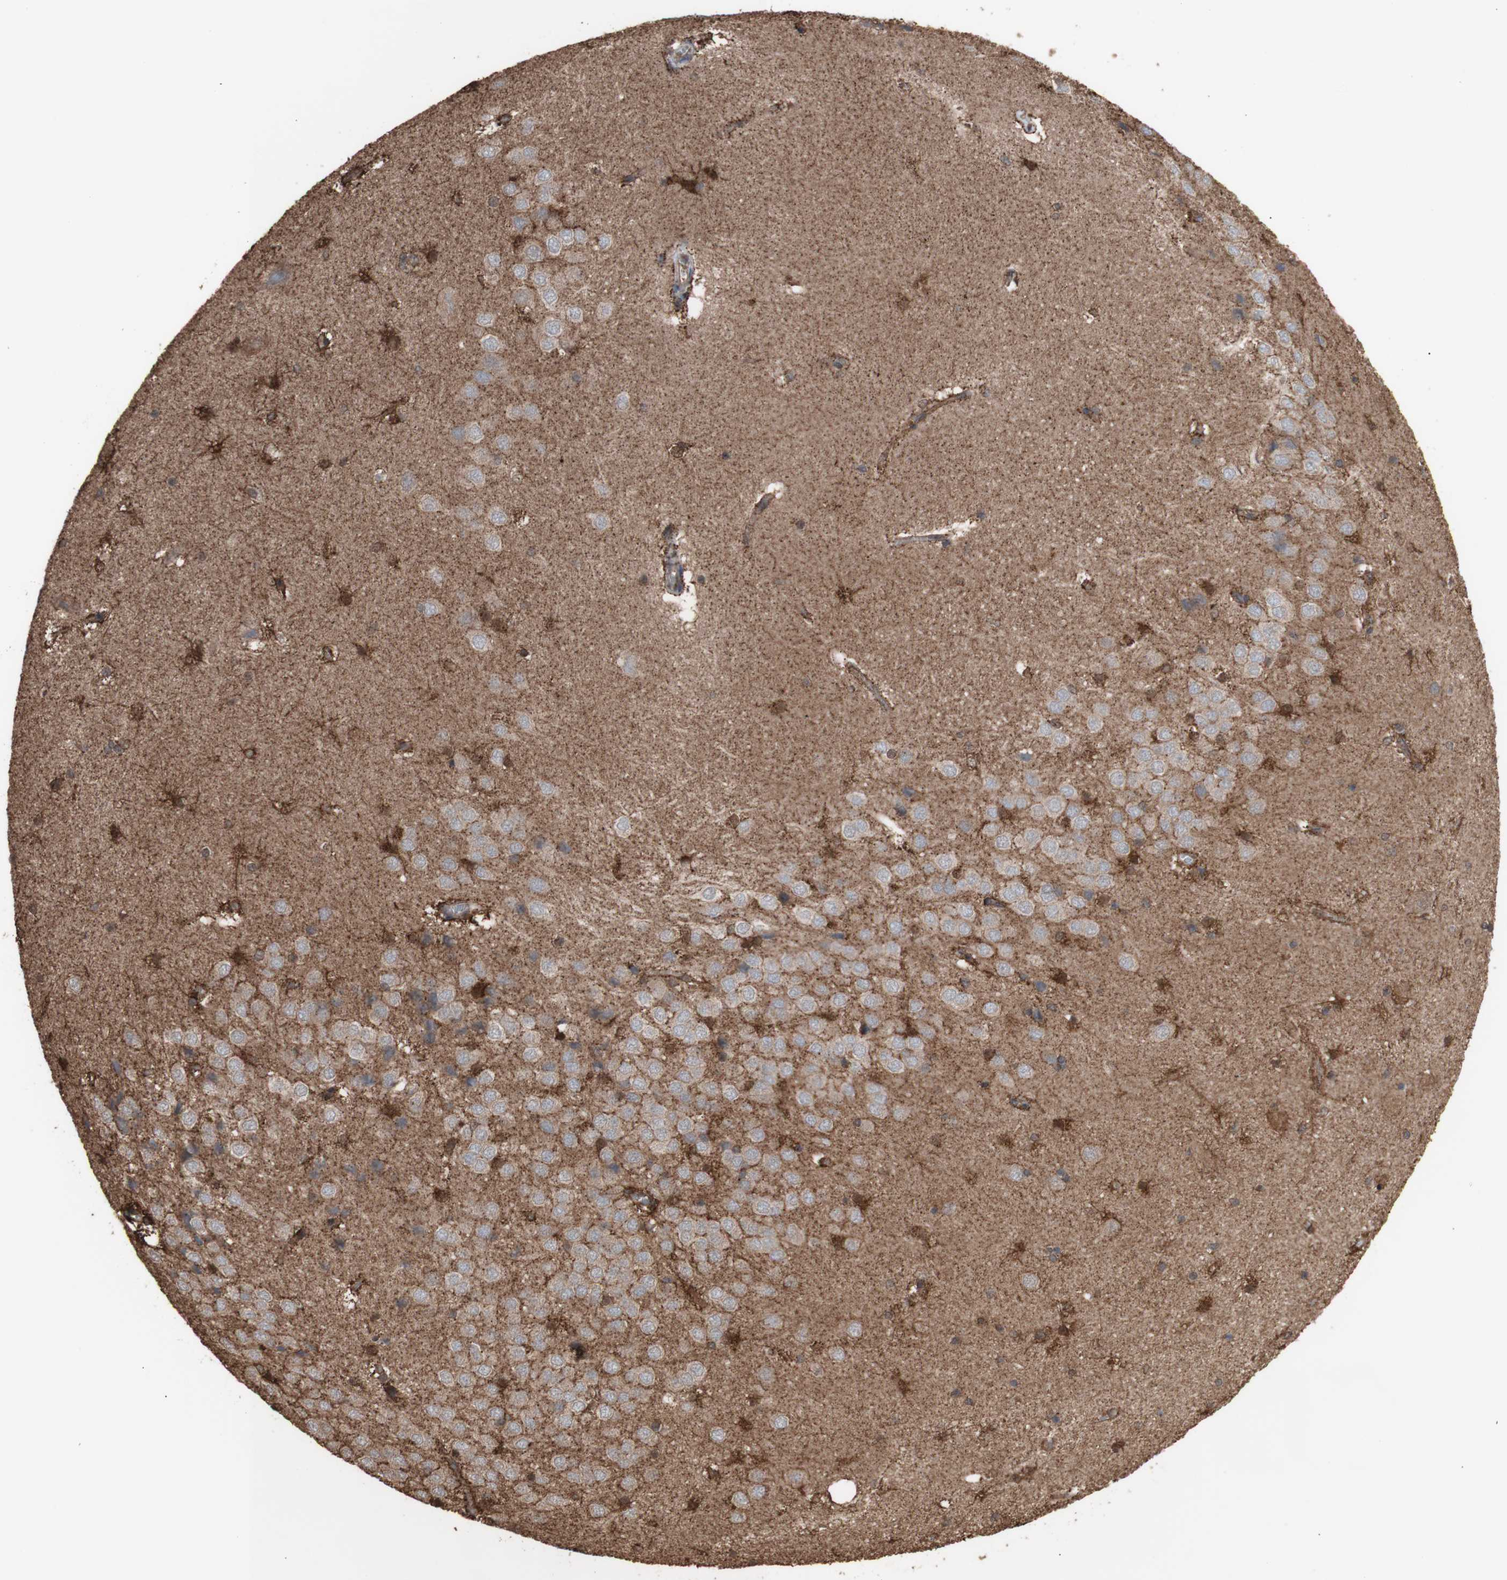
{"staining": {"intensity": "strong", "quantity": "<25%", "location": "cytoplasmic/membranous"}, "tissue": "hippocampus", "cell_type": "Glial cells", "image_type": "normal", "snomed": [{"axis": "morphology", "description": "Normal tissue, NOS"}, {"axis": "topography", "description": "Hippocampus"}], "caption": "Immunohistochemistry (IHC) (DAB) staining of normal human hippocampus exhibits strong cytoplasmic/membranous protein staining in about <25% of glial cells. (DAB (3,3'-diaminobenzidine) = brown stain, brightfield microscopy at high magnification).", "gene": "ALDH9A1", "patient": {"sex": "female", "age": 19}}